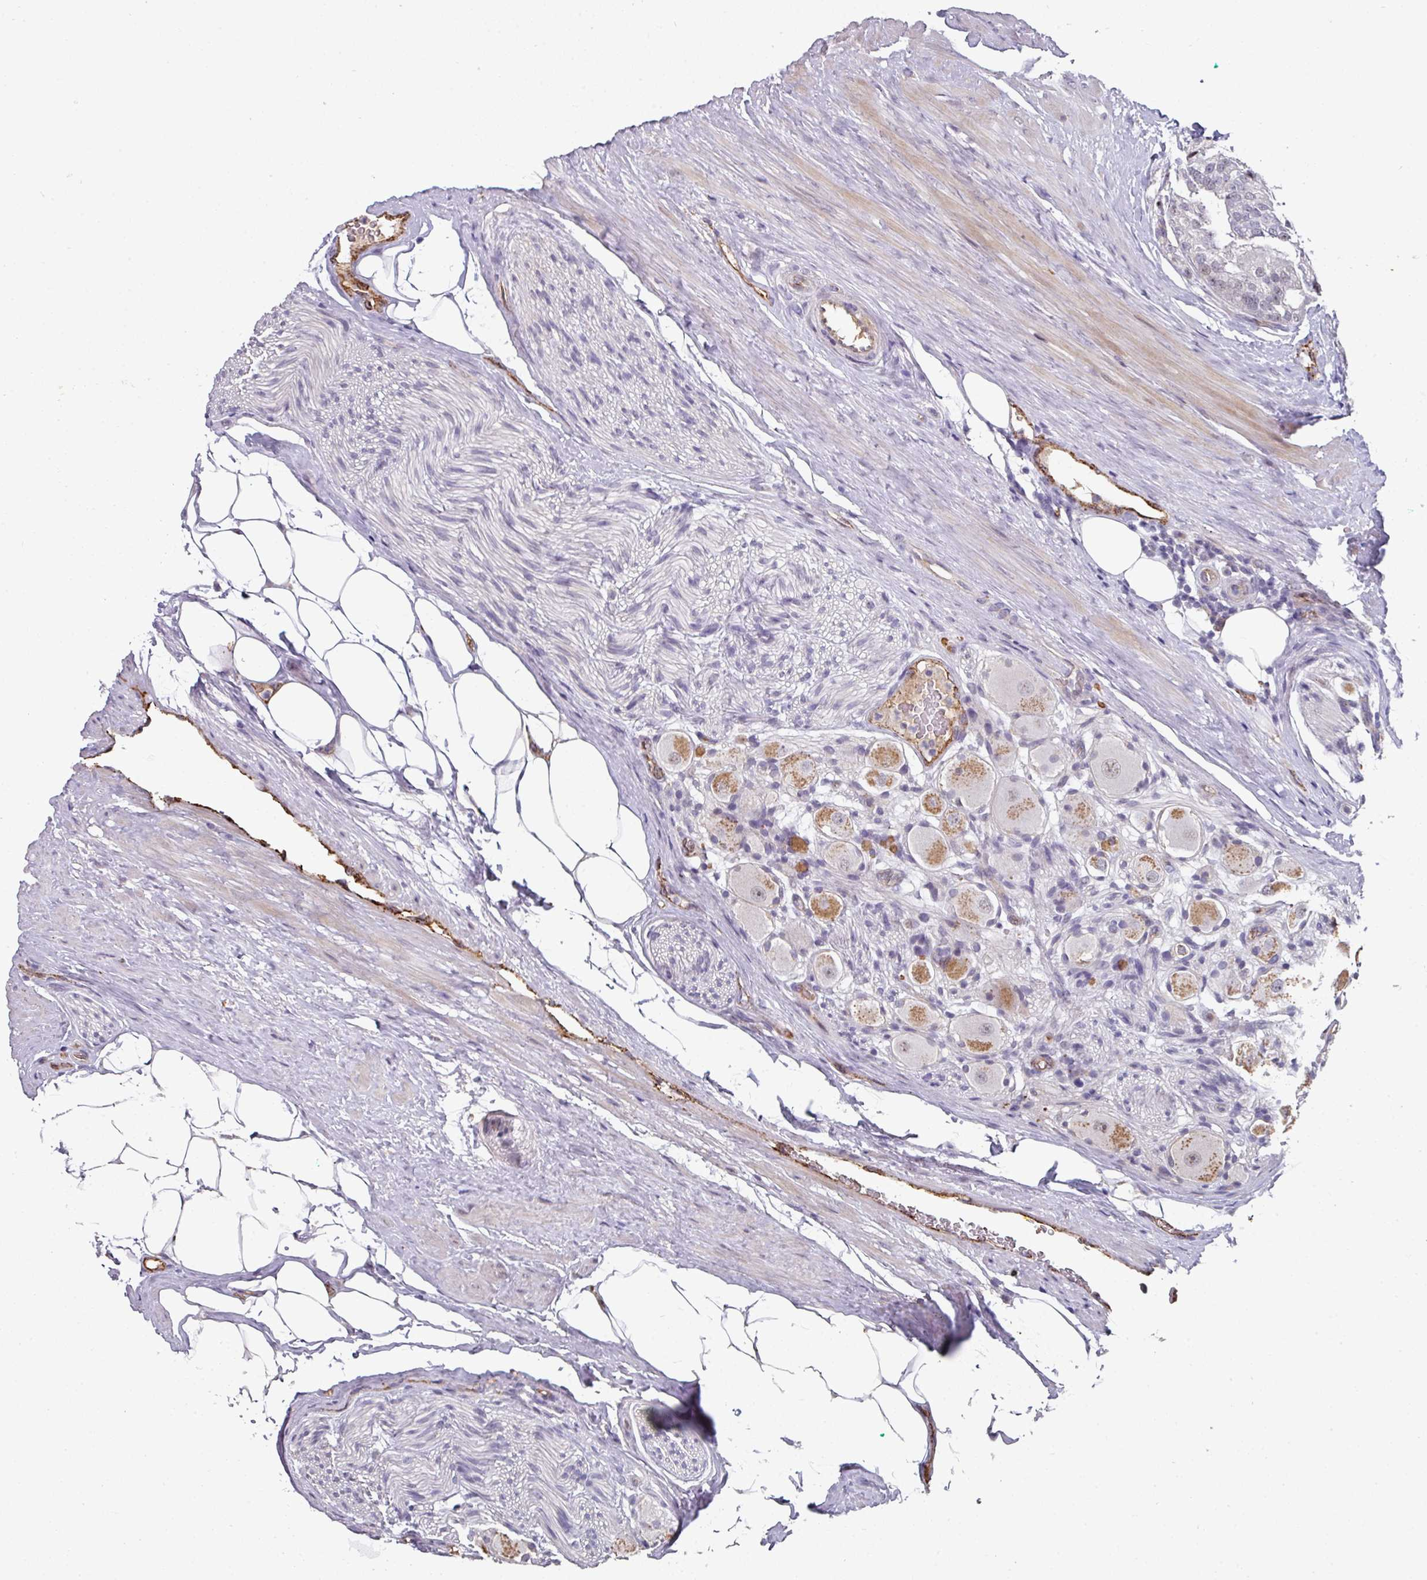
{"staining": {"intensity": "moderate", "quantity": "<25%", "location": "cytoplasmic/membranous"}, "tissue": "prostate cancer", "cell_type": "Tumor cells", "image_type": "cancer", "snomed": [{"axis": "morphology", "description": "Adenocarcinoma, High grade"}, {"axis": "topography", "description": "Prostate"}], "caption": "Human prostate cancer (high-grade adenocarcinoma) stained for a protein (brown) displays moderate cytoplasmic/membranous positive expression in approximately <25% of tumor cells.", "gene": "SIDT2", "patient": {"sex": "male", "age": 49}}